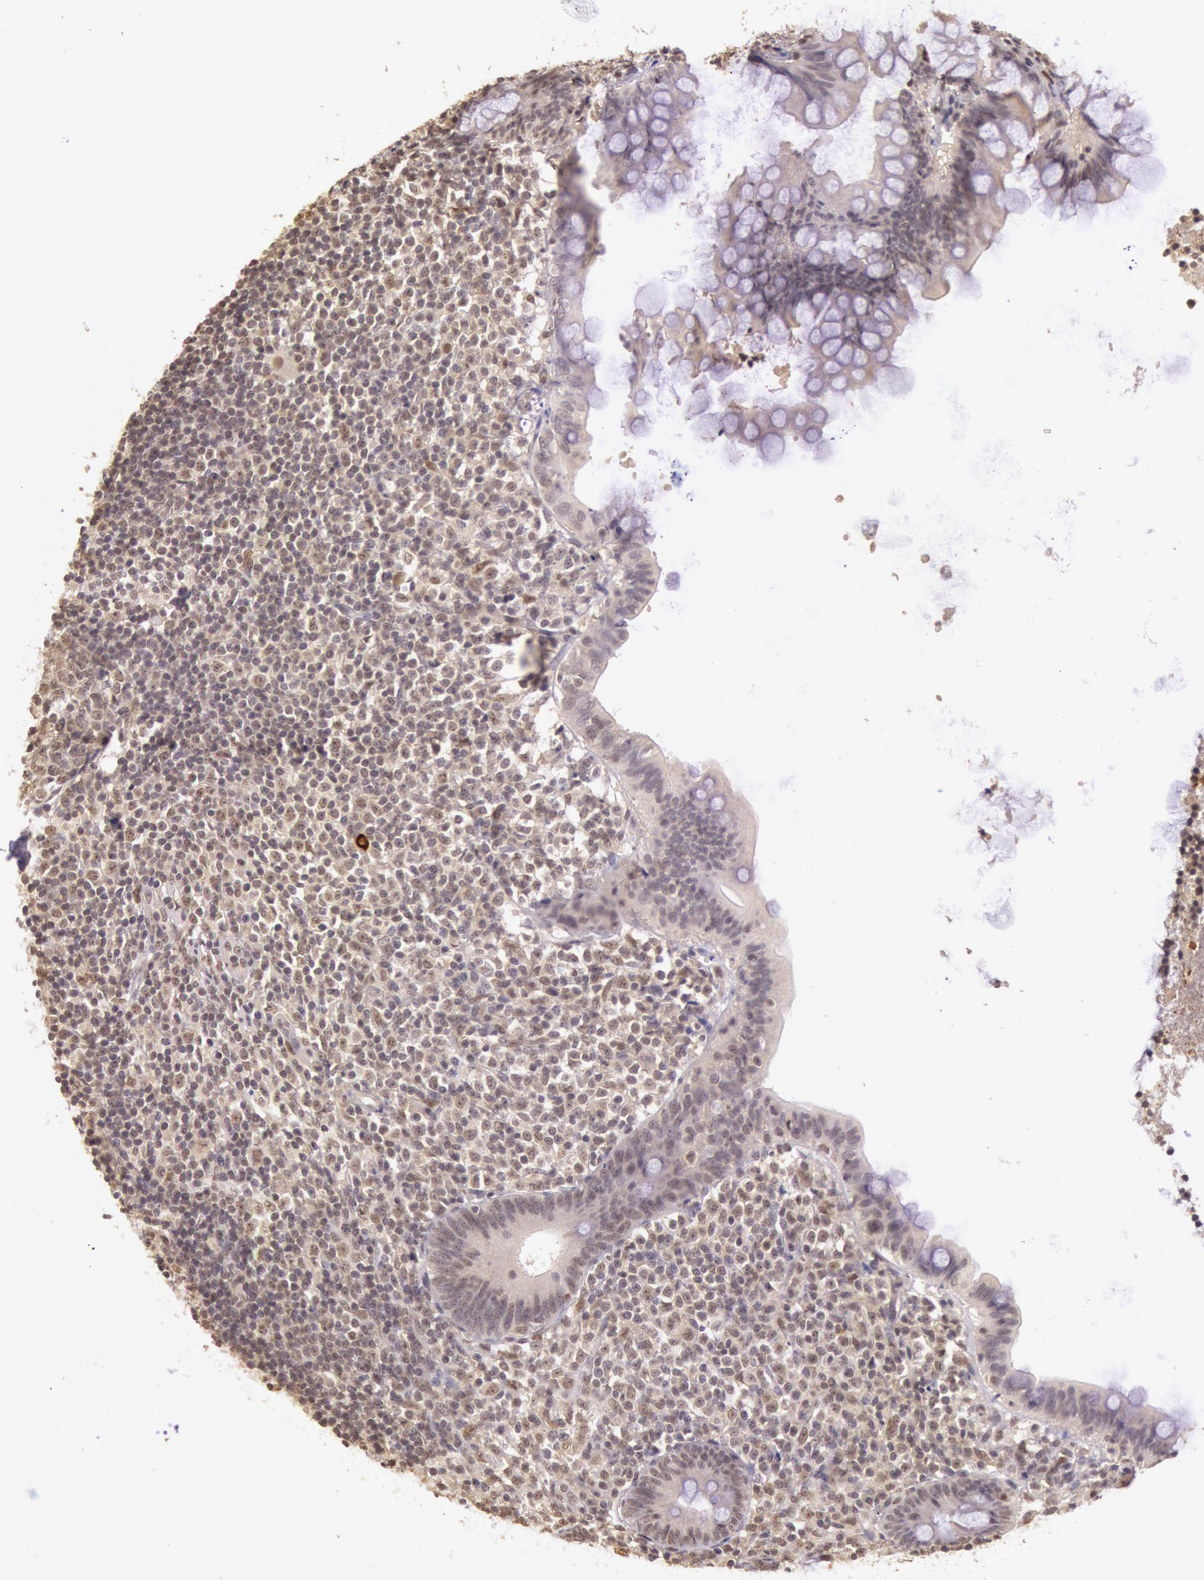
{"staining": {"intensity": "weak", "quantity": "25%-75%", "location": "cytoplasmic/membranous,nuclear"}, "tissue": "appendix", "cell_type": "Glandular cells", "image_type": "normal", "snomed": [{"axis": "morphology", "description": "Normal tissue, NOS"}, {"axis": "topography", "description": "Appendix"}], "caption": "Immunohistochemical staining of unremarkable human appendix shows low levels of weak cytoplasmic/membranous,nuclear staining in approximately 25%-75% of glandular cells. Nuclei are stained in blue.", "gene": "RTL10", "patient": {"sex": "female", "age": 66}}